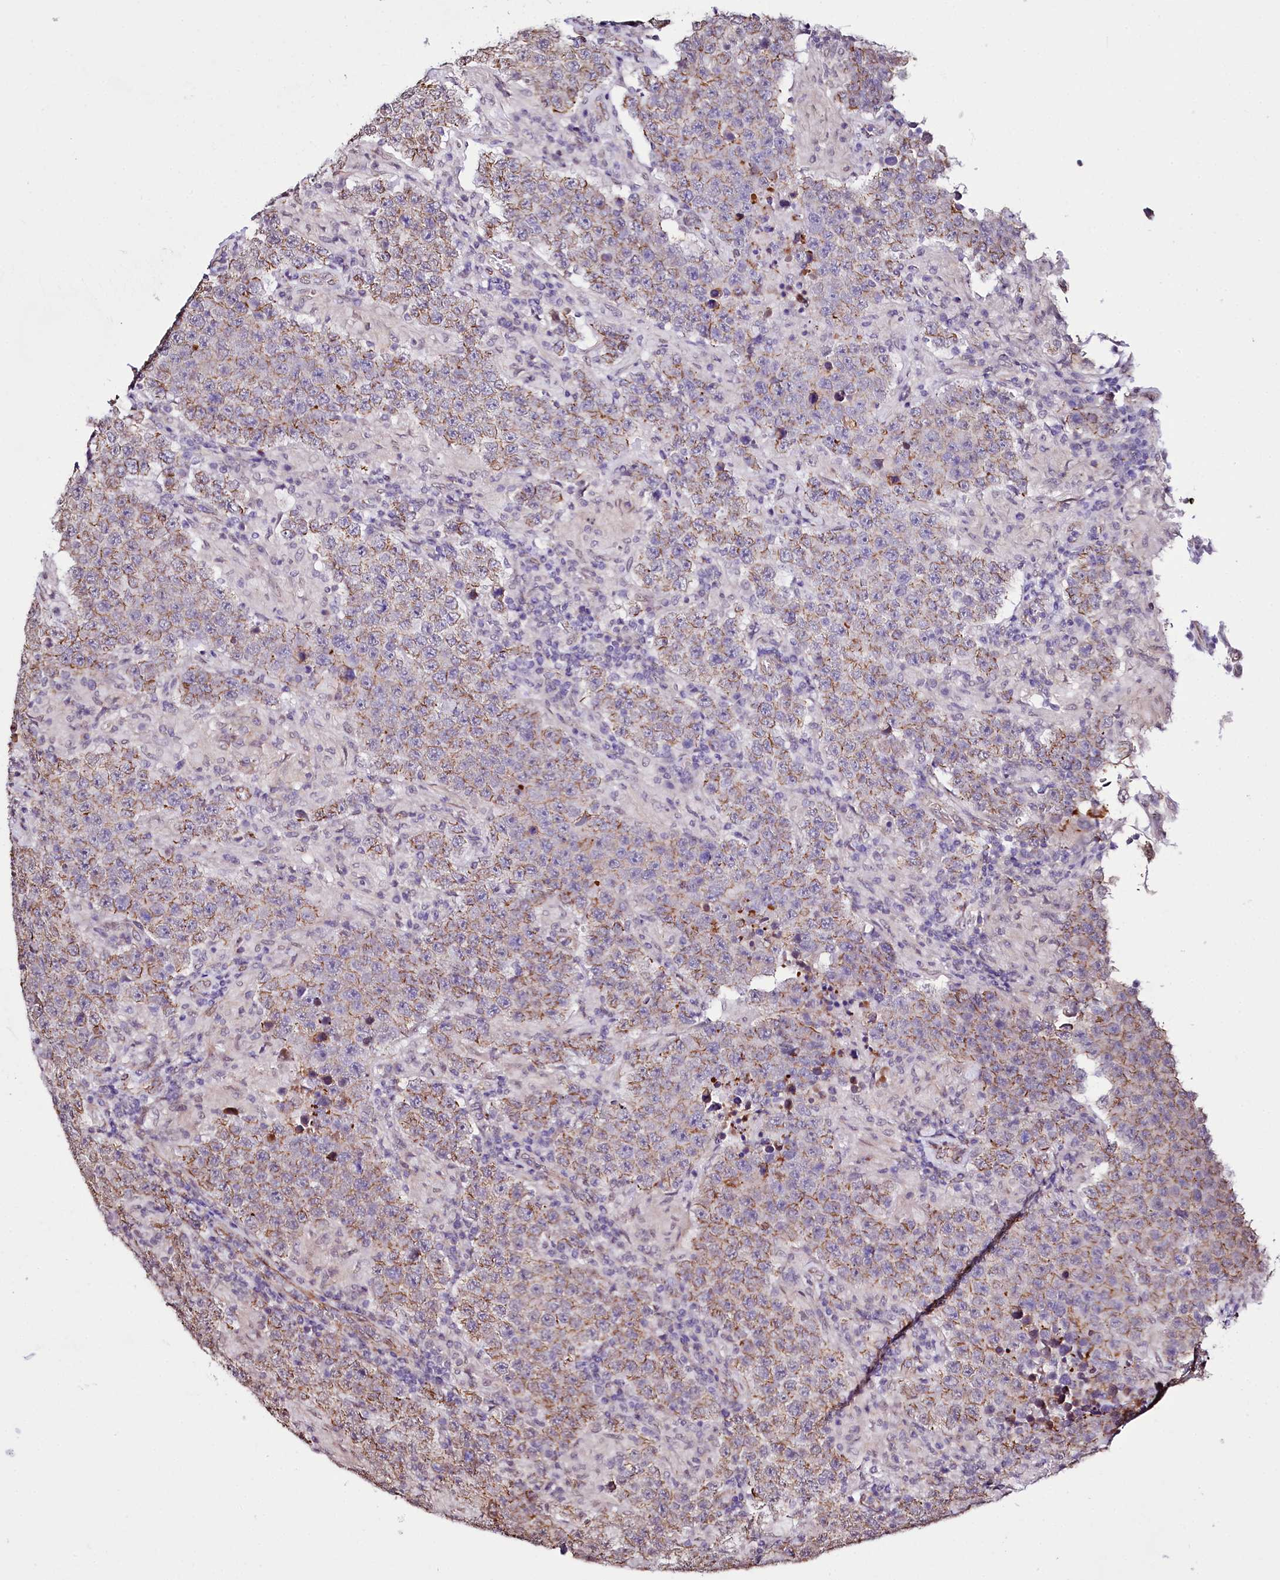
{"staining": {"intensity": "moderate", "quantity": "<25%", "location": "cytoplasmic/membranous"}, "tissue": "testis cancer", "cell_type": "Tumor cells", "image_type": "cancer", "snomed": [{"axis": "morphology", "description": "Normal tissue, NOS"}, {"axis": "morphology", "description": "Urothelial carcinoma, High grade"}, {"axis": "morphology", "description": "Seminoma, NOS"}, {"axis": "morphology", "description": "Carcinoma, Embryonal, NOS"}, {"axis": "topography", "description": "Urinary bladder"}, {"axis": "topography", "description": "Testis"}], "caption": "Testis cancer stained for a protein exhibits moderate cytoplasmic/membranous positivity in tumor cells. Using DAB (3,3'-diaminobenzidine) (brown) and hematoxylin (blue) stains, captured at high magnification using brightfield microscopy.", "gene": "ST7", "patient": {"sex": "male", "age": 41}}